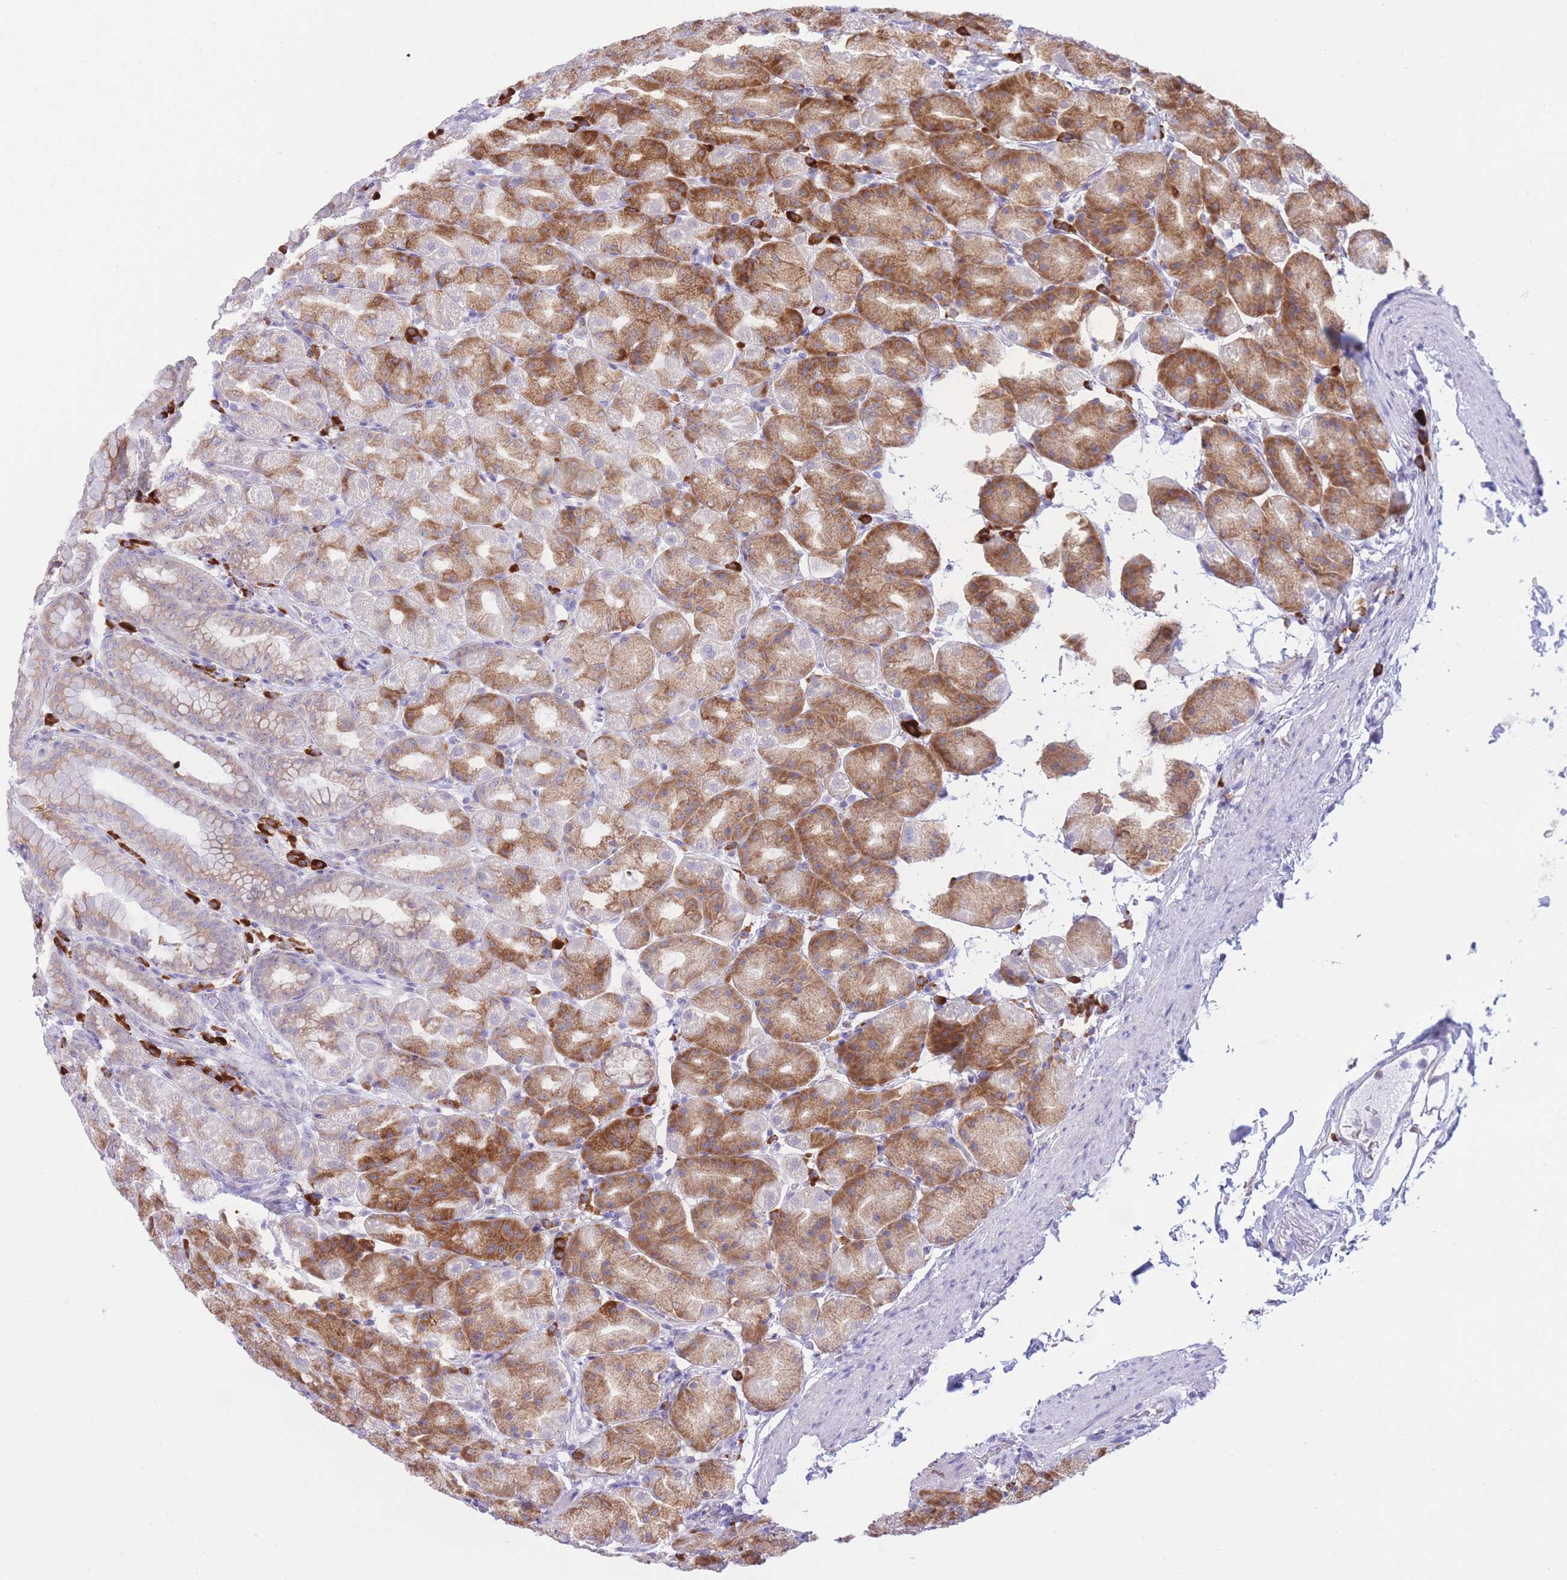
{"staining": {"intensity": "strong", "quantity": "25%-75%", "location": "cytoplasmic/membranous"}, "tissue": "stomach", "cell_type": "Glandular cells", "image_type": "normal", "snomed": [{"axis": "morphology", "description": "Normal tissue, NOS"}, {"axis": "topography", "description": "Stomach, upper"}, {"axis": "topography", "description": "Stomach"}], "caption": "Immunohistochemical staining of benign stomach reveals 25%-75% levels of strong cytoplasmic/membranous protein staining in approximately 25%-75% of glandular cells.", "gene": "MYDGF", "patient": {"sex": "male", "age": 68}}